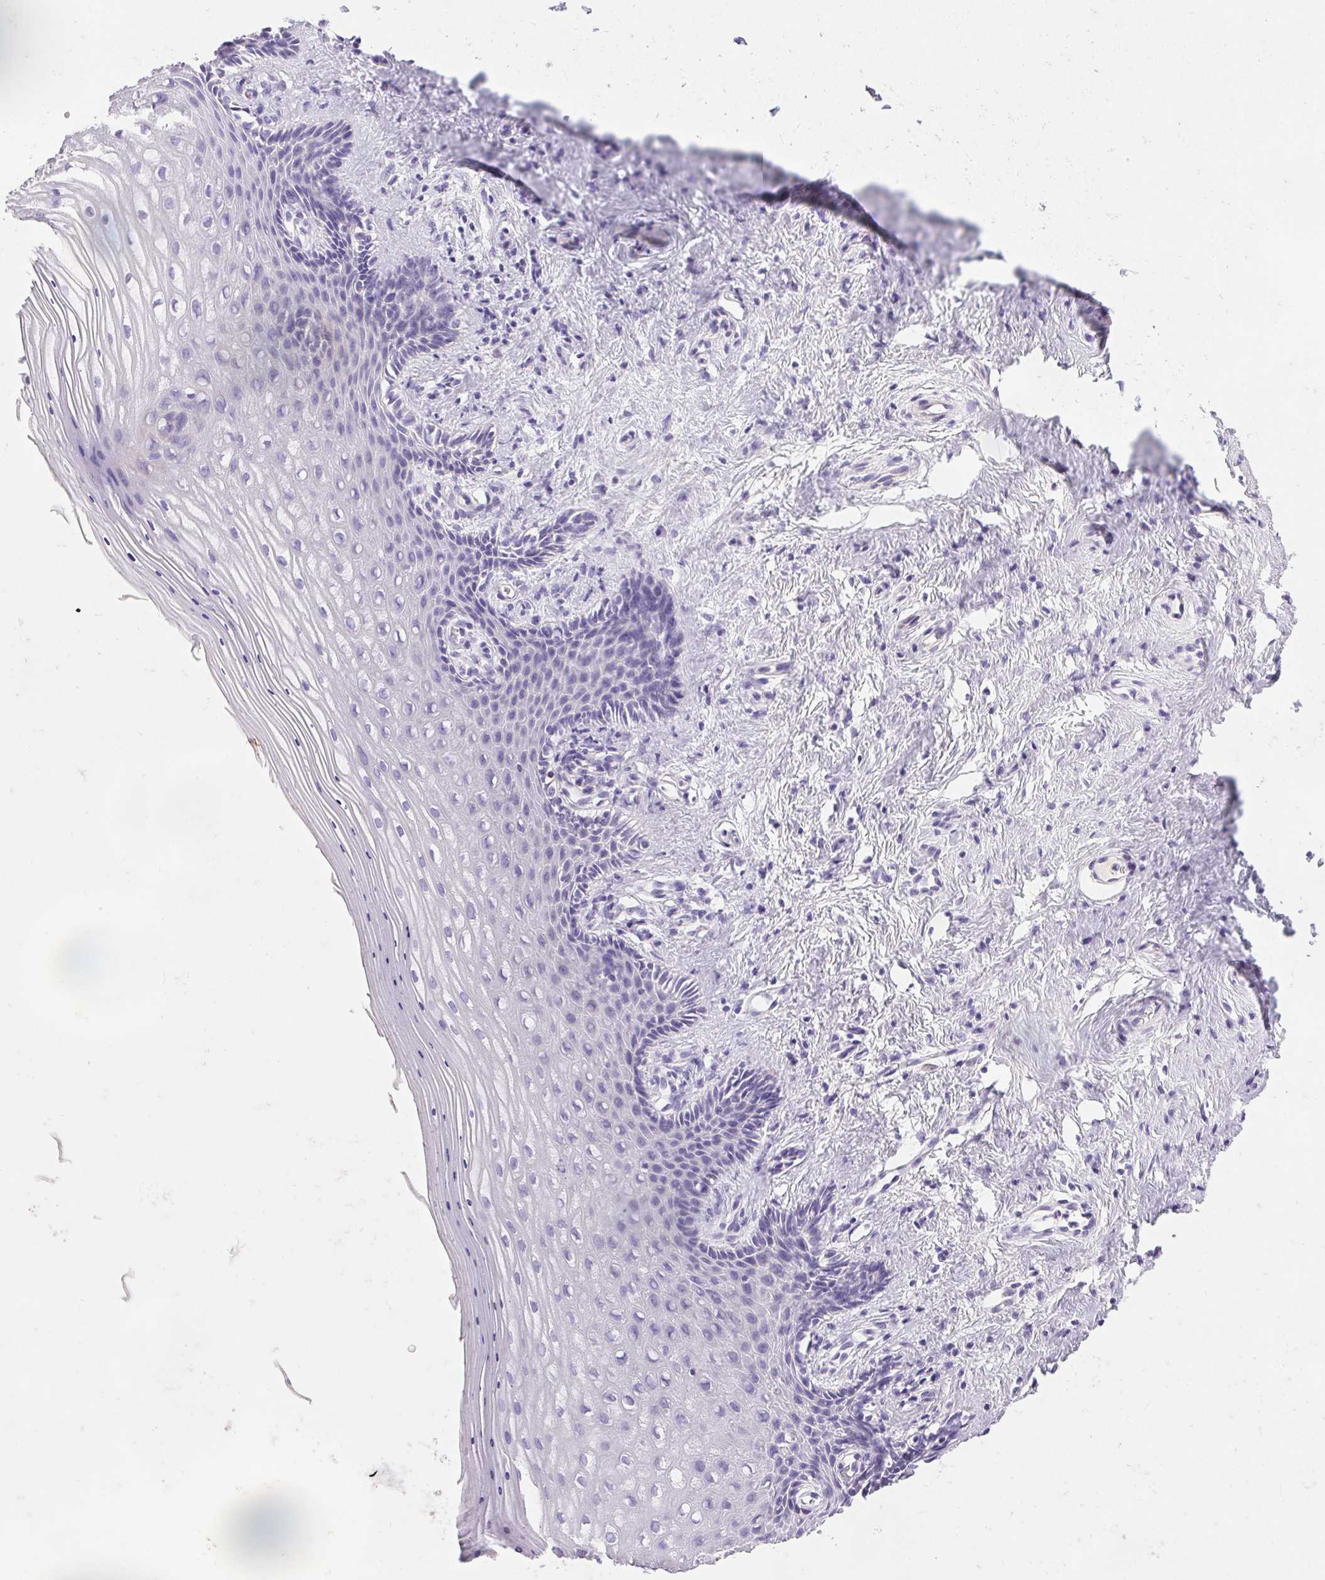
{"staining": {"intensity": "negative", "quantity": "none", "location": "none"}, "tissue": "vagina", "cell_type": "Squamous epithelial cells", "image_type": "normal", "snomed": [{"axis": "morphology", "description": "Normal tissue, NOS"}, {"axis": "topography", "description": "Vagina"}], "caption": "This is an immunohistochemistry photomicrograph of normal human vagina. There is no expression in squamous epithelial cells.", "gene": "ARHGAP11B", "patient": {"sex": "female", "age": 42}}